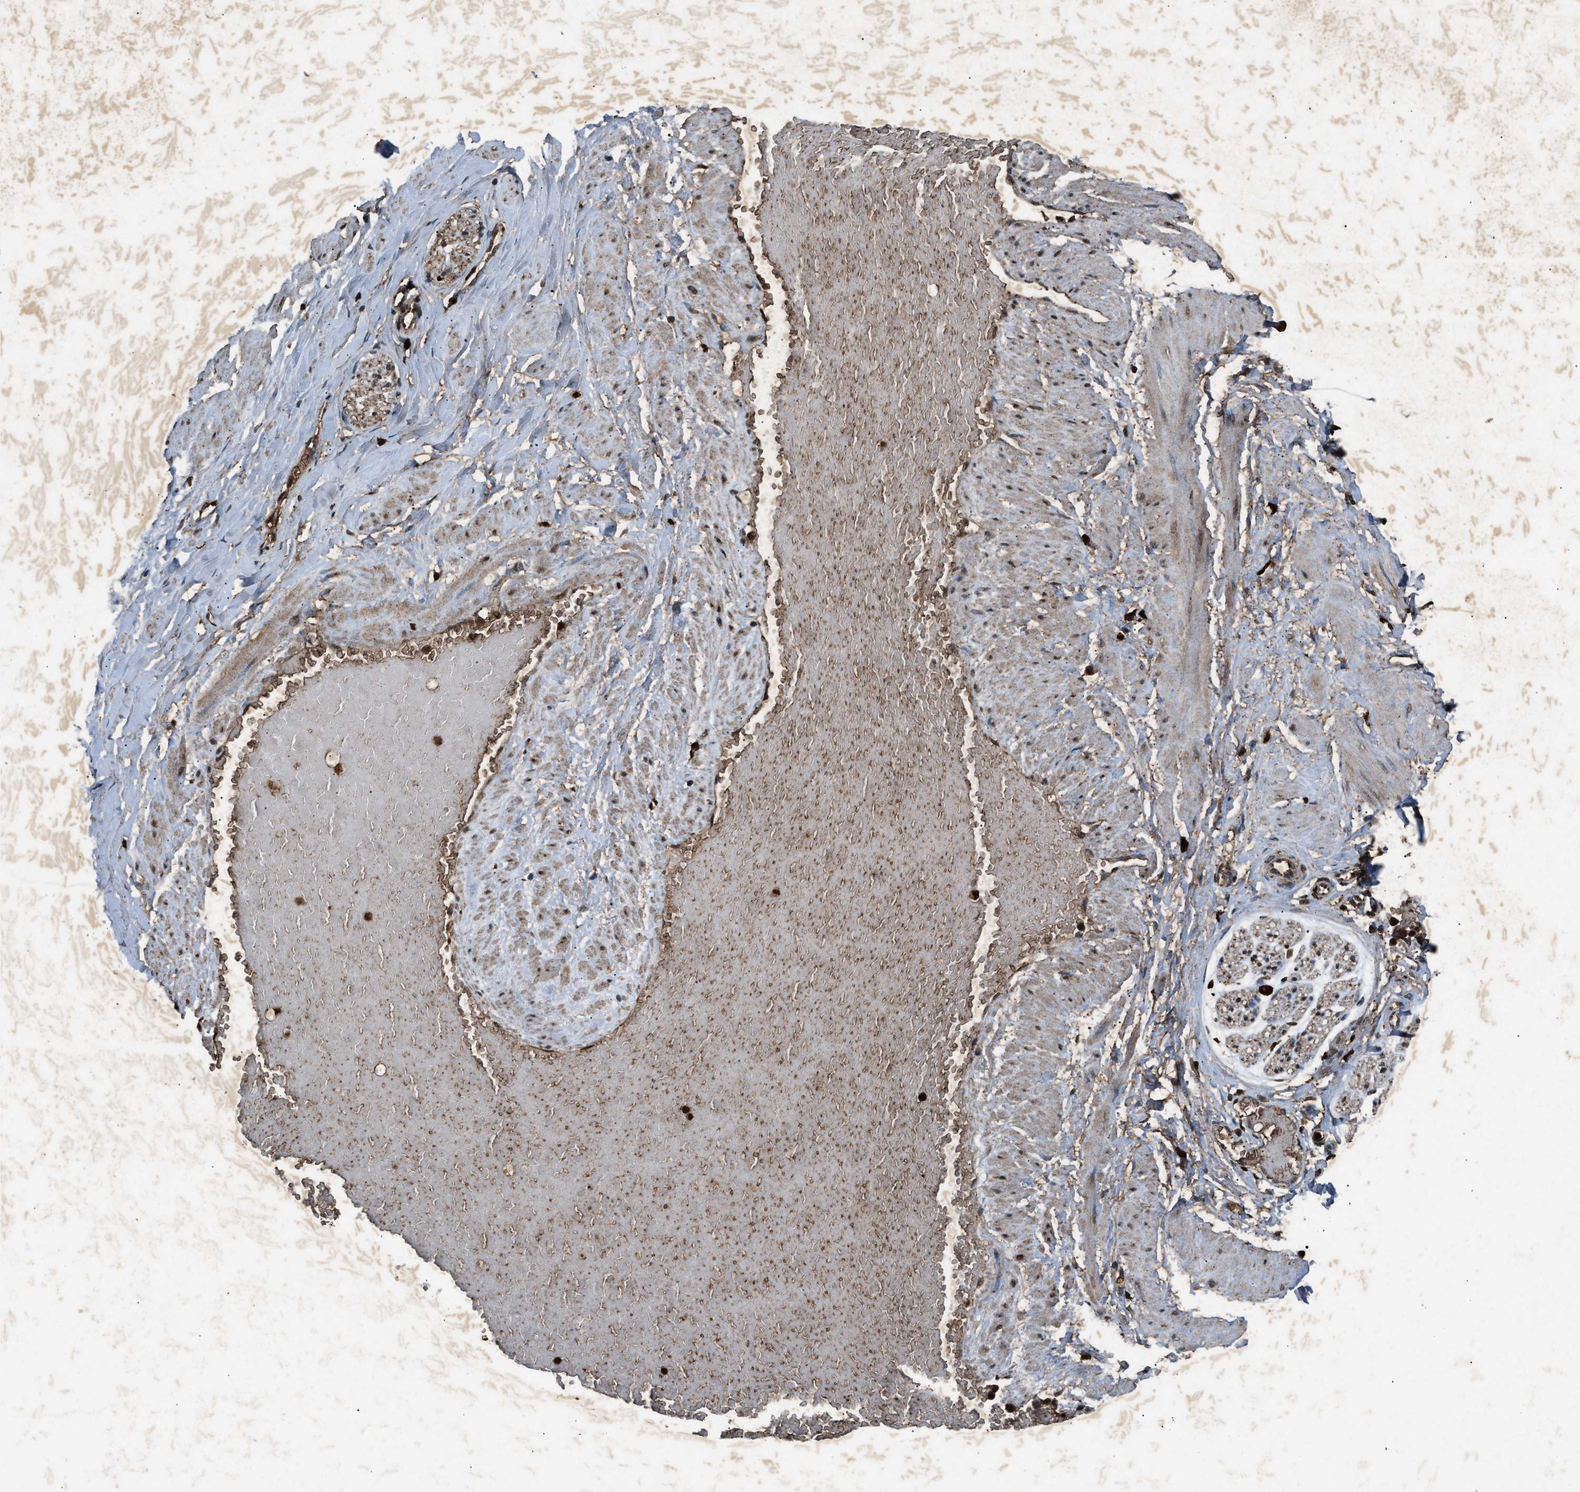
{"staining": {"intensity": "weak", "quantity": "25%-75%", "location": "cytoplasmic/membranous"}, "tissue": "adipose tissue", "cell_type": "Adipocytes", "image_type": "normal", "snomed": [{"axis": "morphology", "description": "Normal tissue, NOS"}, {"axis": "topography", "description": "Soft tissue"}, {"axis": "topography", "description": "Vascular tissue"}], "caption": "The immunohistochemical stain shows weak cytoplasmic/membranous staining in adipocytes of normal adipose tissue.", "gene": "PSMD1", "patient": {"sex": "female", "age": 35}}